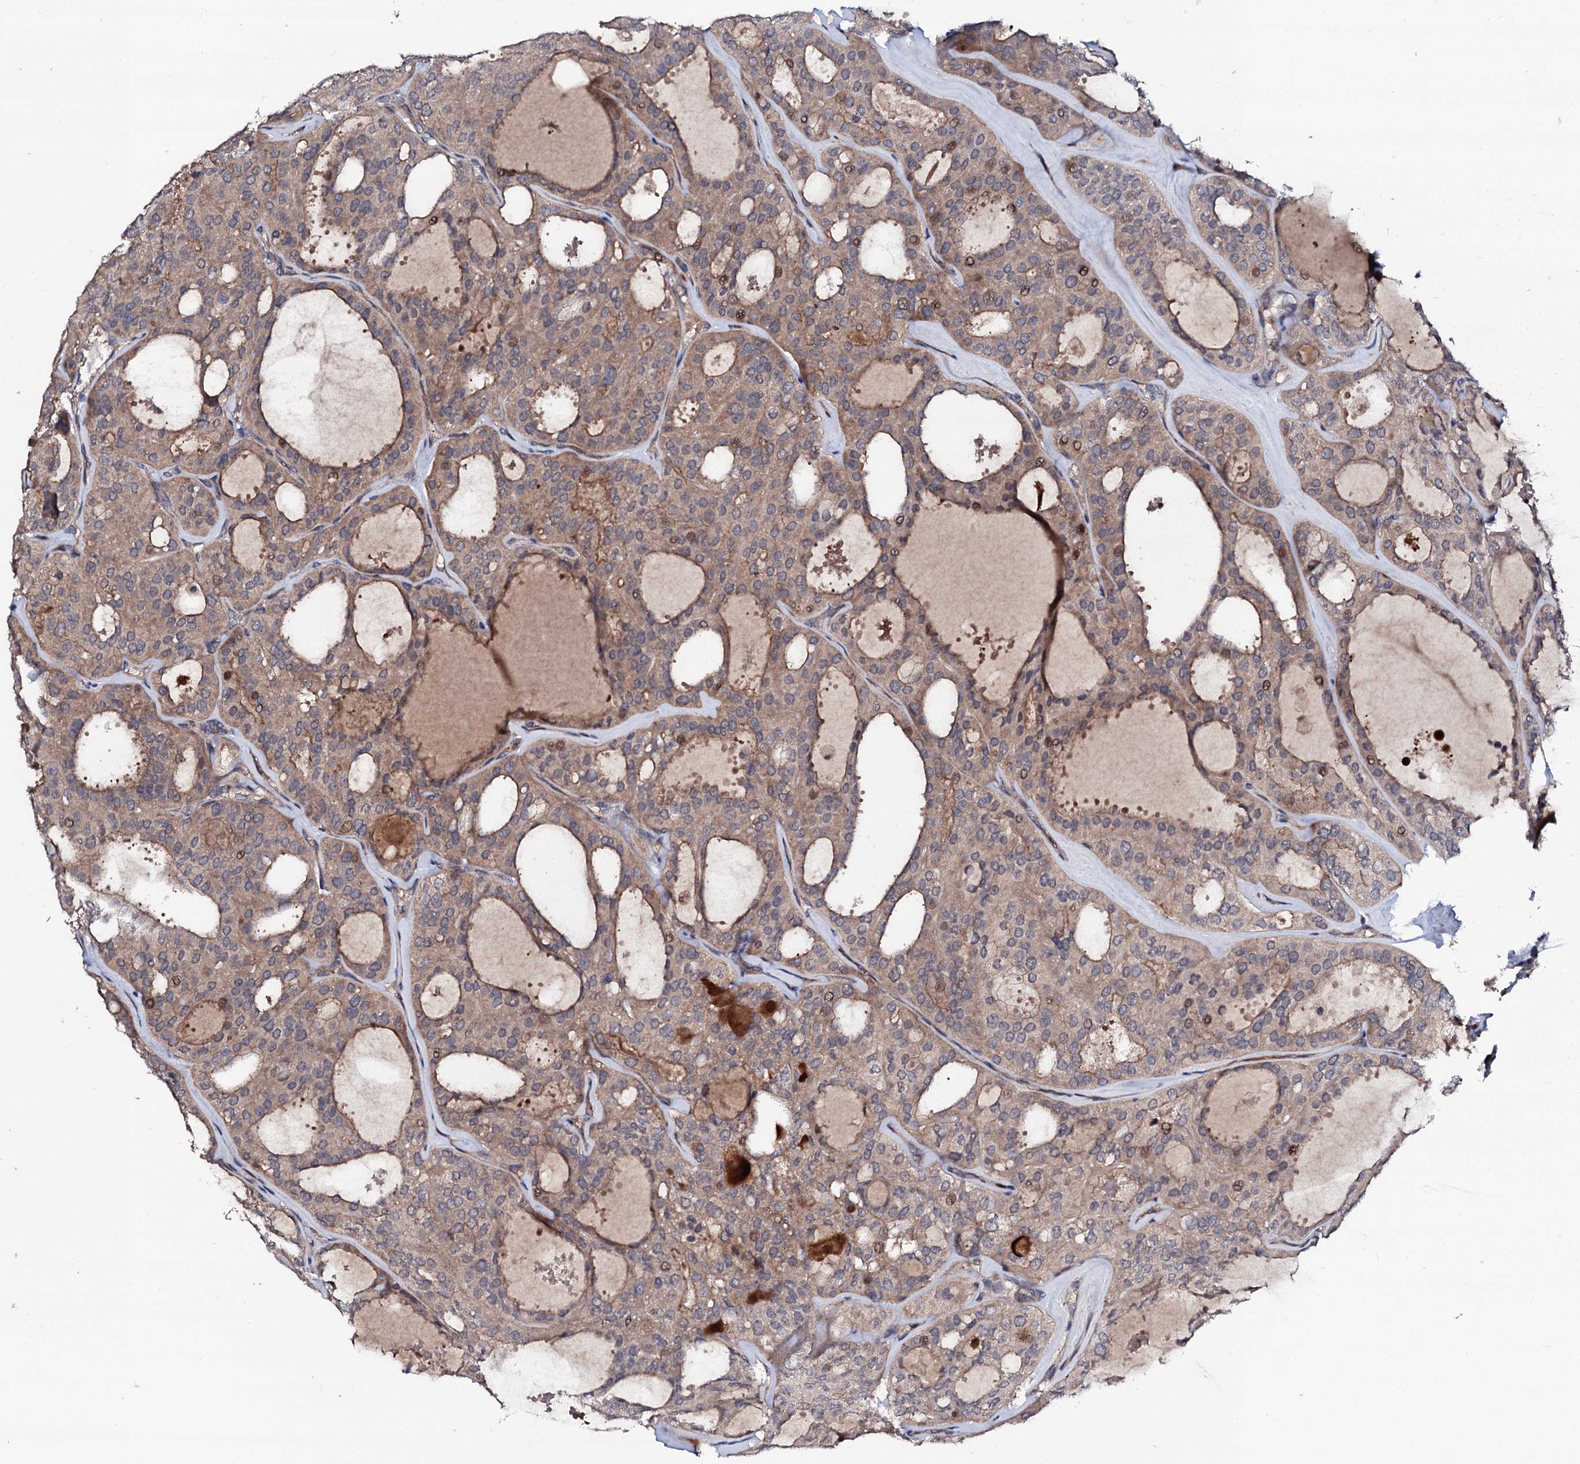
{"staining": {"intensity": "weak", "quantity": "25%-75%", "location": "cytoplasmic/membranous"}, "tissue": "thyroid cancer", "cell_type": "Tumor cells", "image_type": "cancer", "snomed": [{"axis": "morphology", "description": "Follicular adenoma carcinoma, NOS"}, {"axis": "topography", "description": "Thyroid gland"}], "caption": "Immunohistochemical staining of thyroid follicular adenoma carcinoma demonstrates low levels of weak cytoplasmic/membranous expression in about 25%-75% of tumor cells.", "gene": "CIAO2A", "patient": {"sex": "male", "age": 75}}